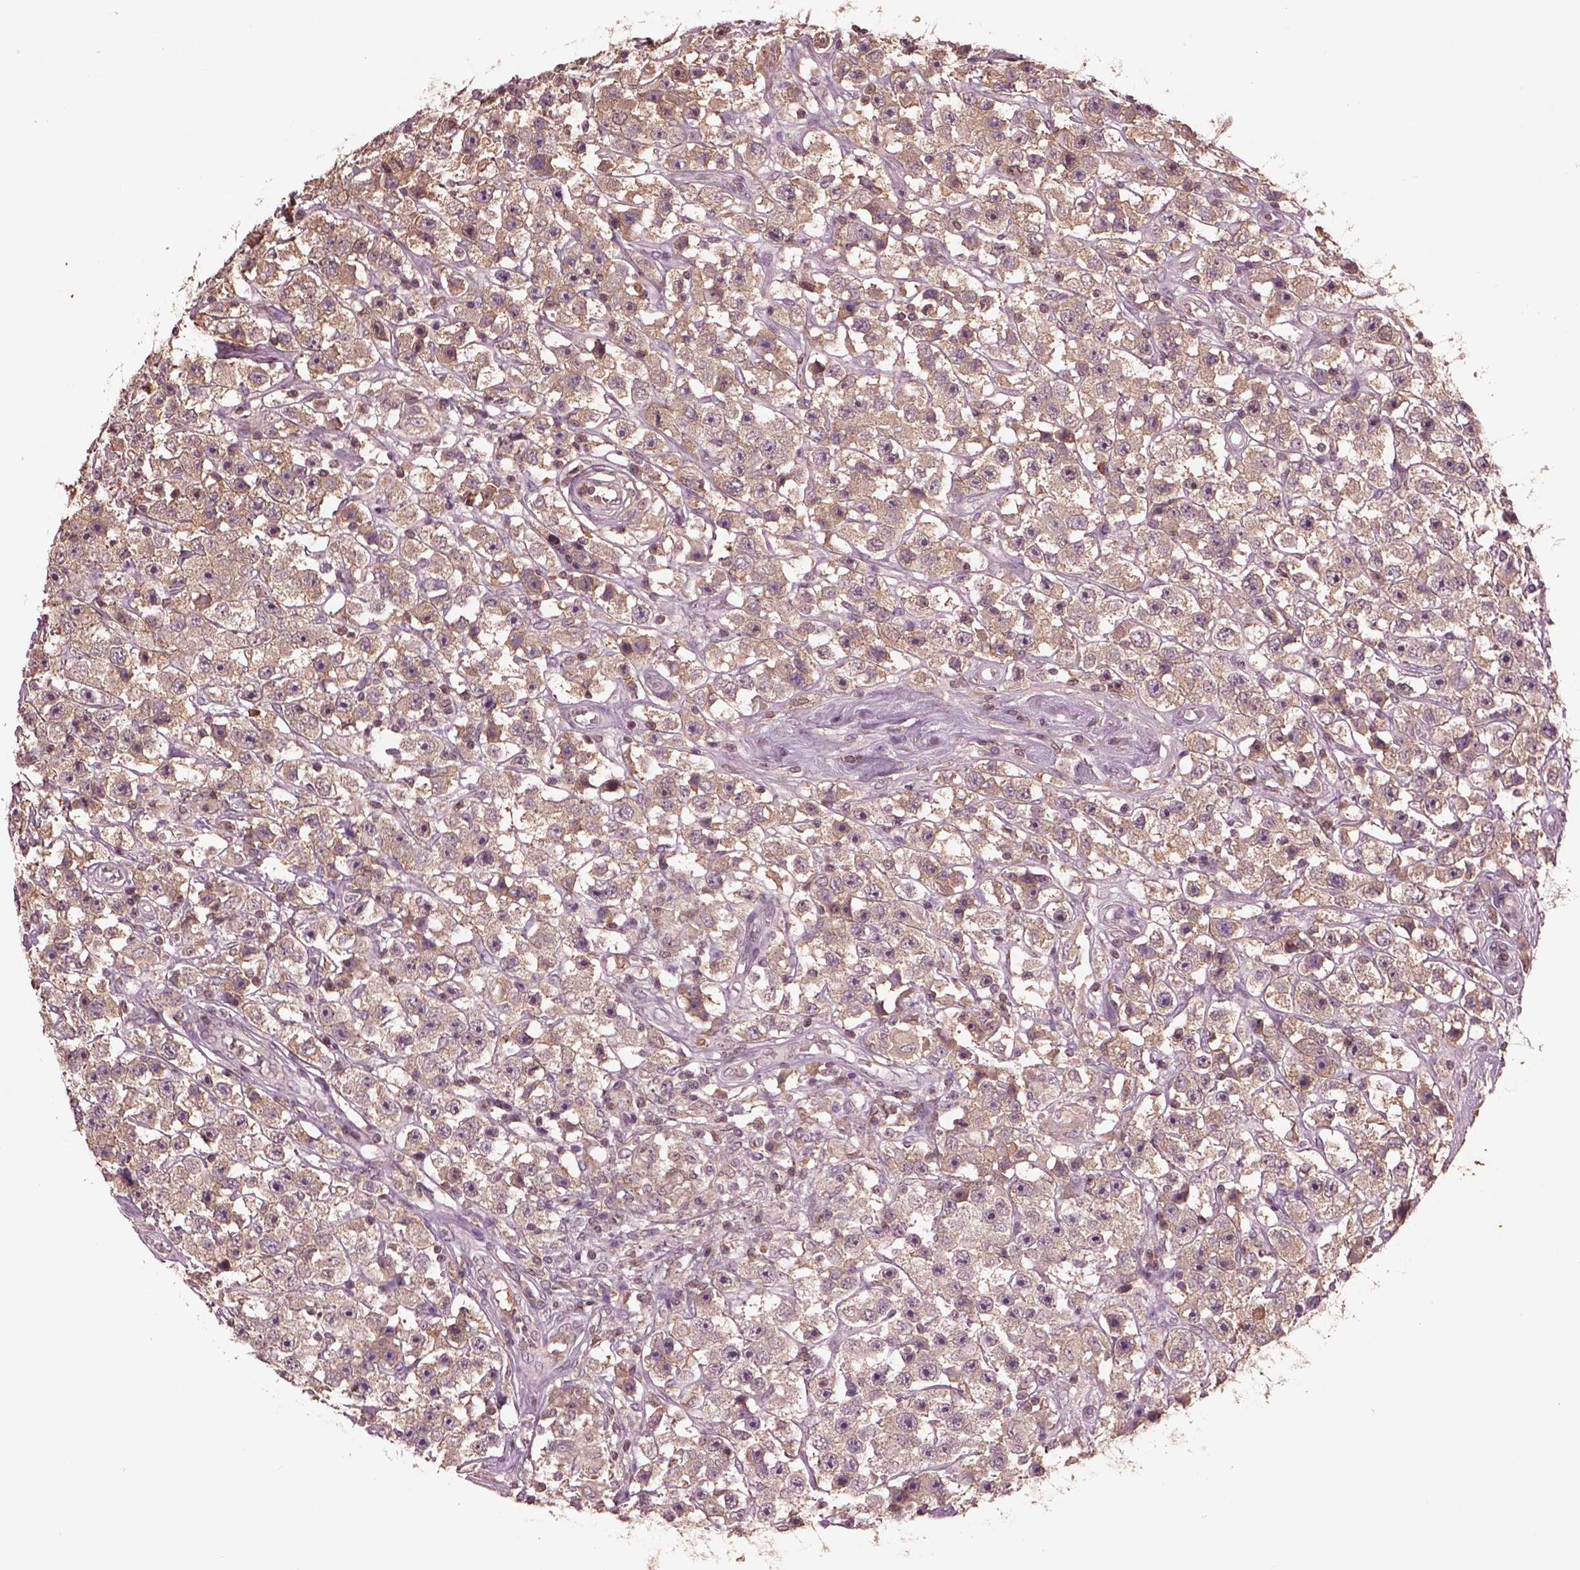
{"staining": {"intensity": "weak", "quantity": ">75%", "location": "cytoplasmic/membranous"}, "tissue": "testis cancer", "cell_type": "Tumor cells", "image_type": "cancer", "snomed": [{"axis": "morphology", "description": "Seminoma, NOS"}, {"axis": "topography", "description": "Testis"}], "caption": "Tumor cells show weak cytoplasmic/membranous positivity in approximately >75% of cells in testis cancer (seminoma). (DAB IHC with brightfield microscopy, high magnification).", "gene": "PTX4", "patient": {"sex": "male", "age": 45}}